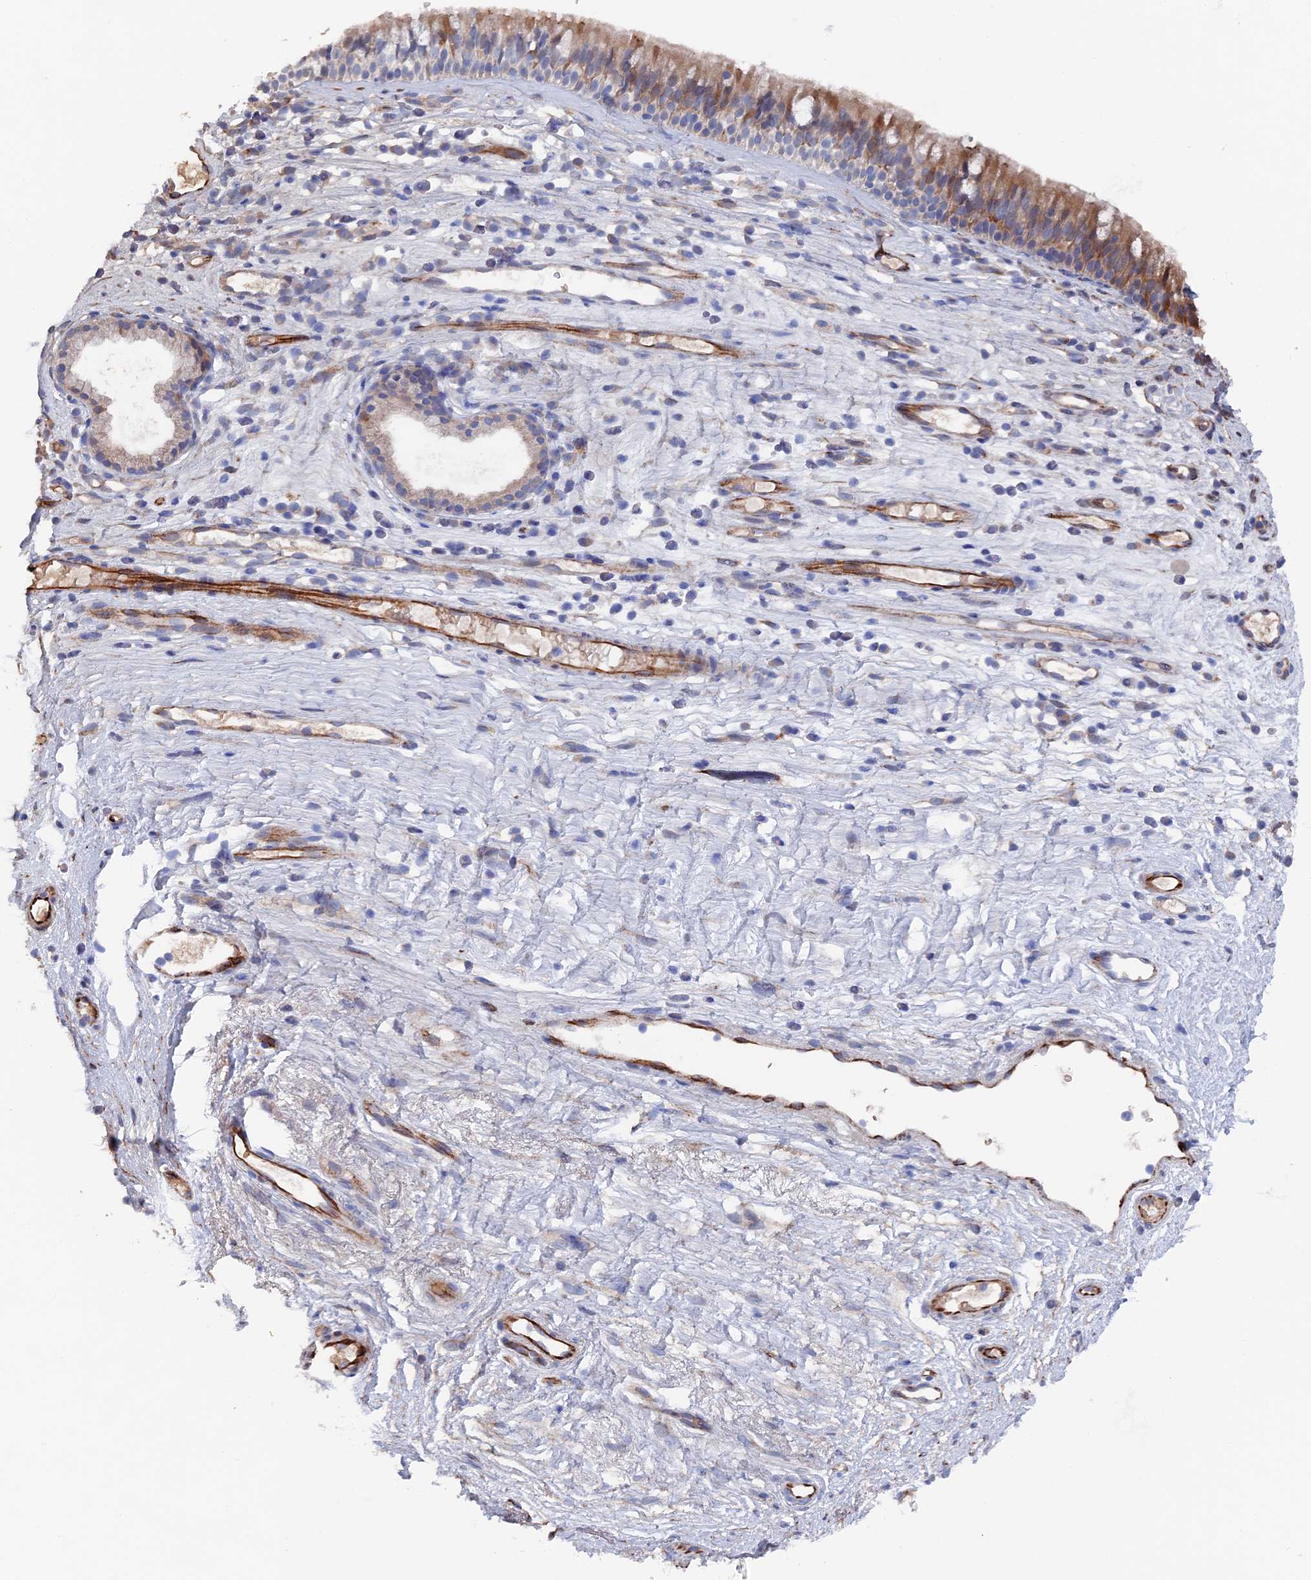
{"staining": {"intensity": "moderate", "quantity": "25%-75%", "location": "cytoplasmic/membranous"}, "tissue": "nasopharynx", "cell_type": "Respiratory epithelial cells", "image_type": "normal", "snomed": [{"axis": "morphology", "description": "Normal tissue, NOS"}, {"axis": "morphology", "description": "Inflammation, NOS"}, {"axis": "morphology", "description": "Malignant melanoma, Metastatic site"}, {"axis": "topography", "description": "Nasopharynx"}], "caption": "Nasopharynx stained for a protein reveals moderate cytoplasmic/membranous positivity in respiratory epithelial cells. (Brightfield microscopy of DAB IHC at high magnification).", "gene": "SMG9", "patient": {"sex": "male", "age": 70}}